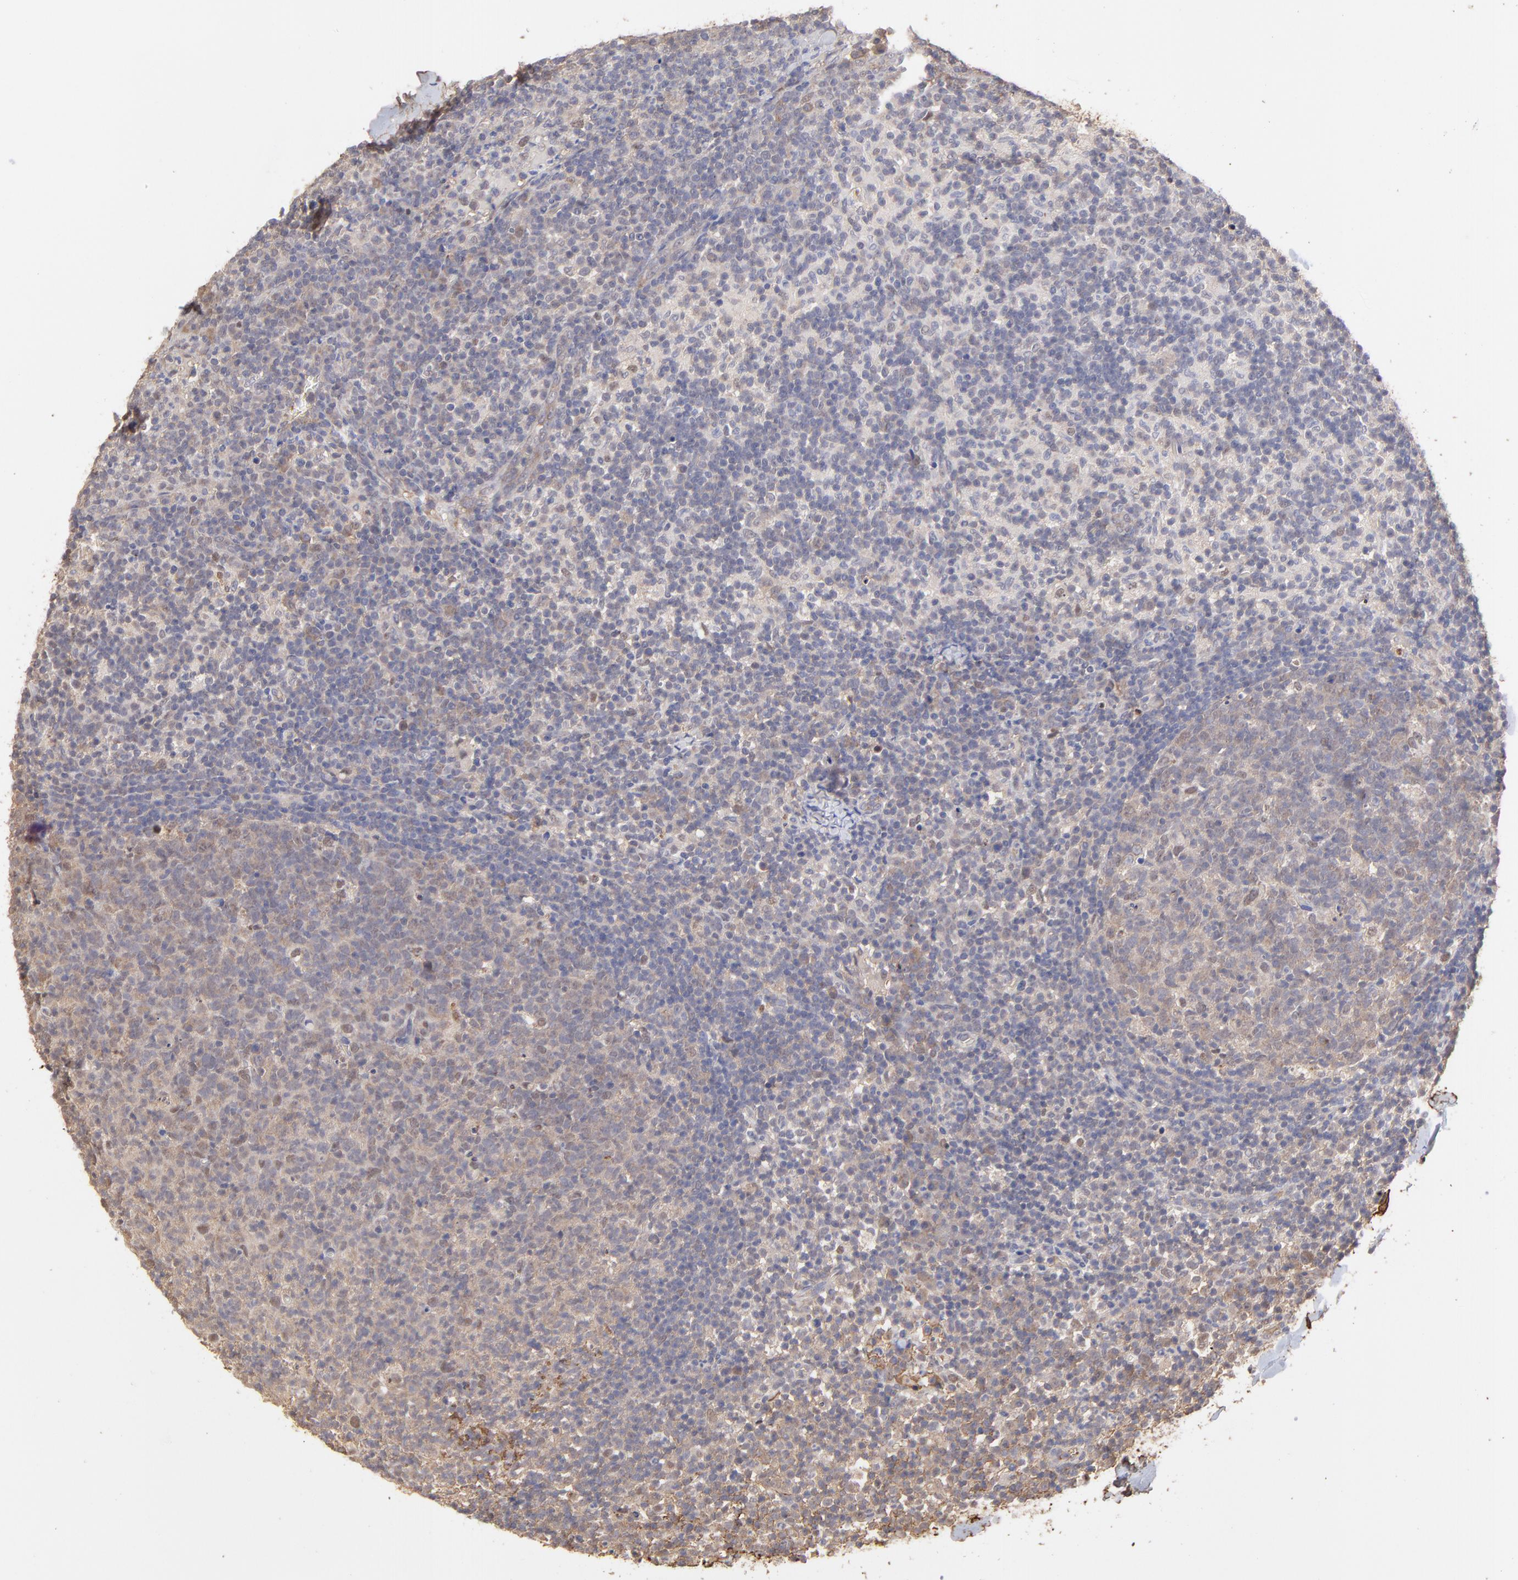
{"staining": {"intensity": "weak", "quantity": "<25%", "location": "cytoplasmic/membranous,nuclear"}, "tissue": "lymph node", "cell_type": "Germinal center cells", "image_type": "normal", "snomed": [{"axis": "morphology", "description": "Normal tissue, NOS"}, {"axis": "morphology", "description": "Inflammation, NOS"}, {"axis": "topography", "description": "Lymph node"}], "caption": "This is an immunohistochemistry (IHC) image of normal lymph node. There is no expression in germinal center cells.", "gene": "PSMD14", "patient": {"sex": "male", "age": 55}}